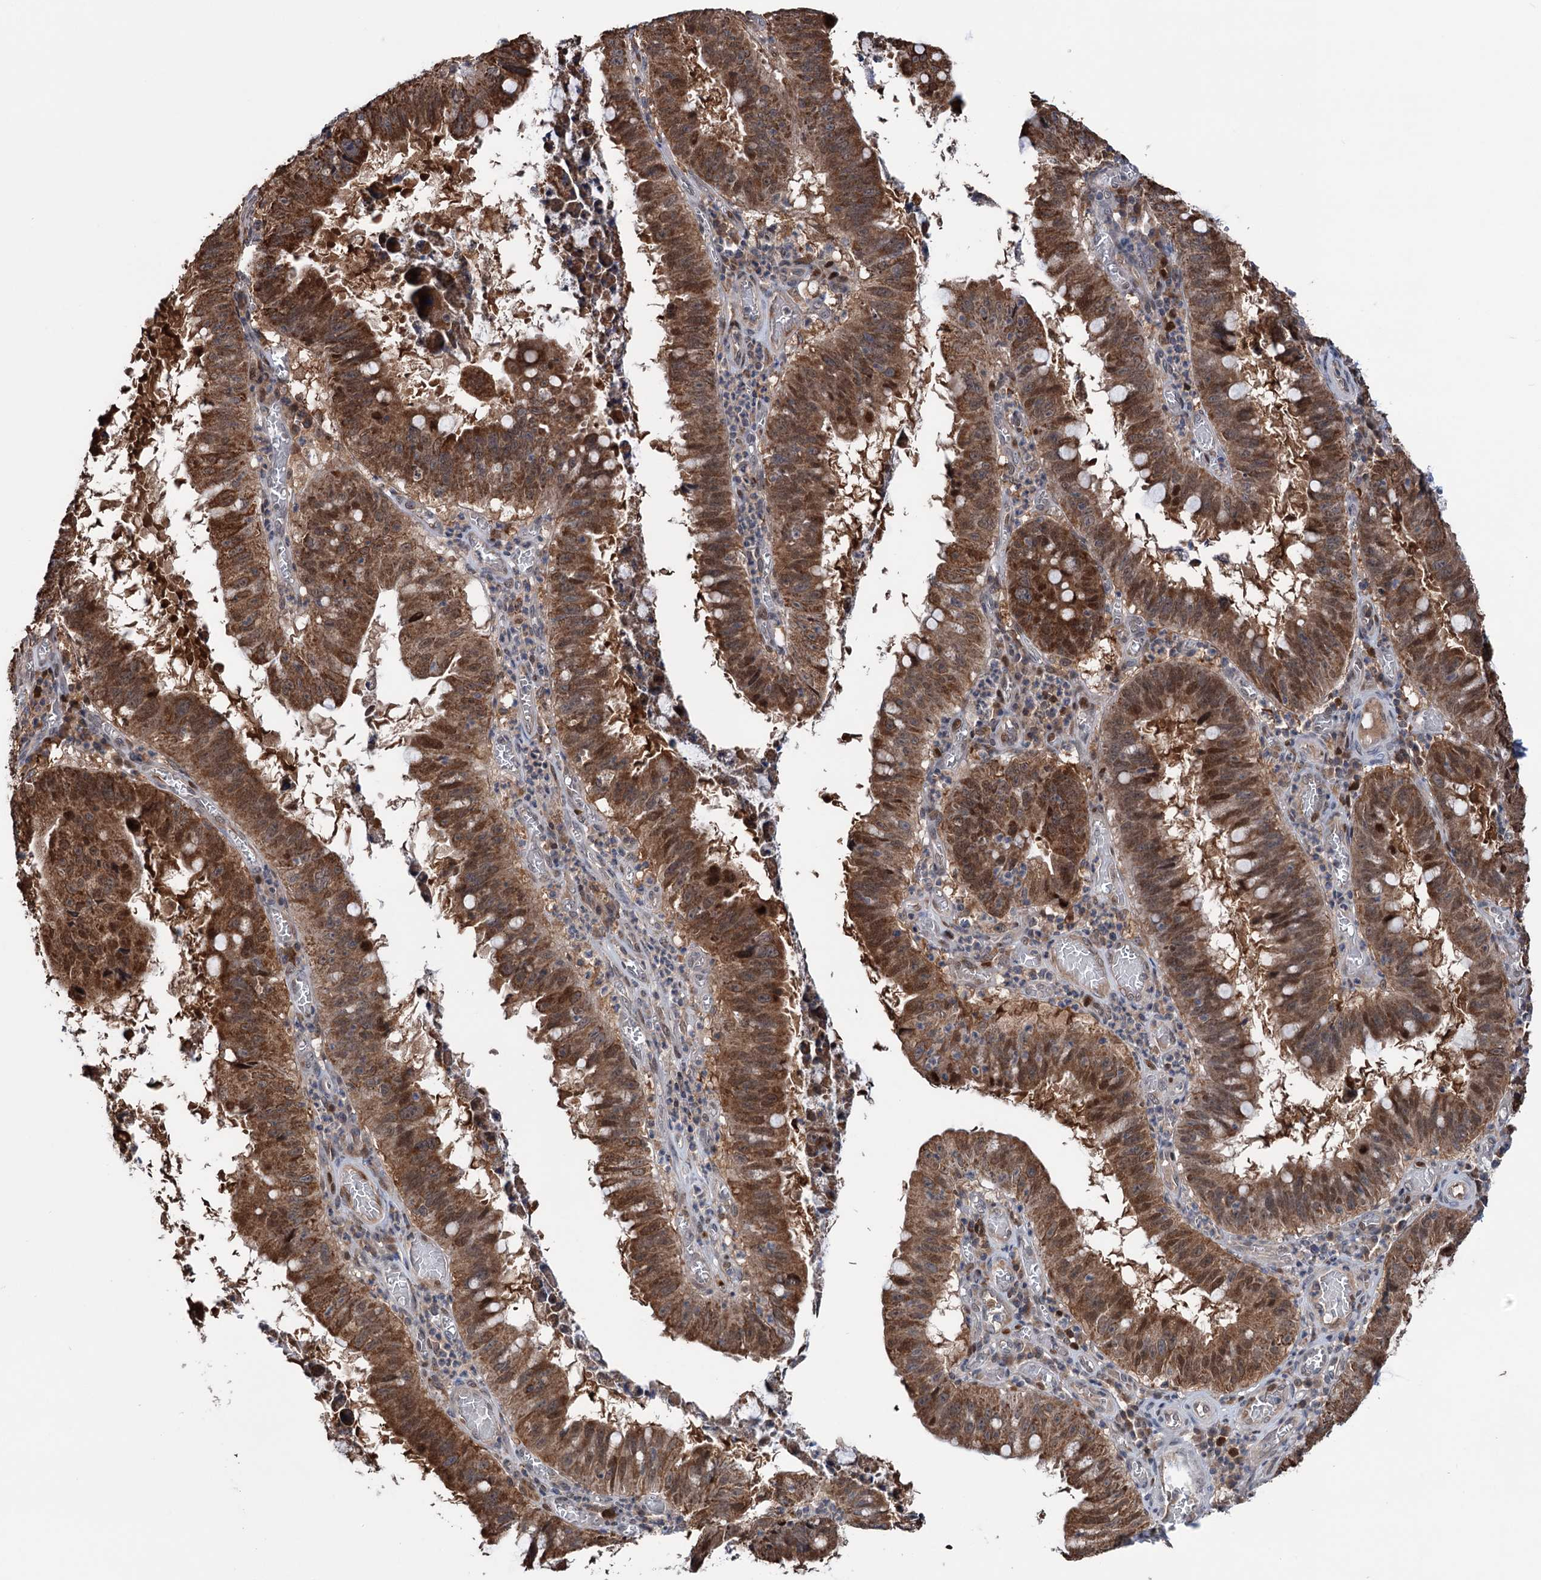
{"staining": {"intensity": "strong", "quantity": ">75%", "location": "cytoplasmic/membranous,nuclear"}, "tissue": "stomach cancer", "cell_type": "Tumor cells", "image_type": "cancer", "snomed": [{"axis": "morphology", "description": "Adenocarcinoma, NOS"}, {"axis": "topography", "description": "Stomach"}], "caption": "Protein expression analysis of human stomach cancer reveals strong cytoplasmic/membranous and nuclear expression in approximately >75% of tumor cells.", "gene": "NCAPD2", "patient": {"sex": "male", "age": 59}}